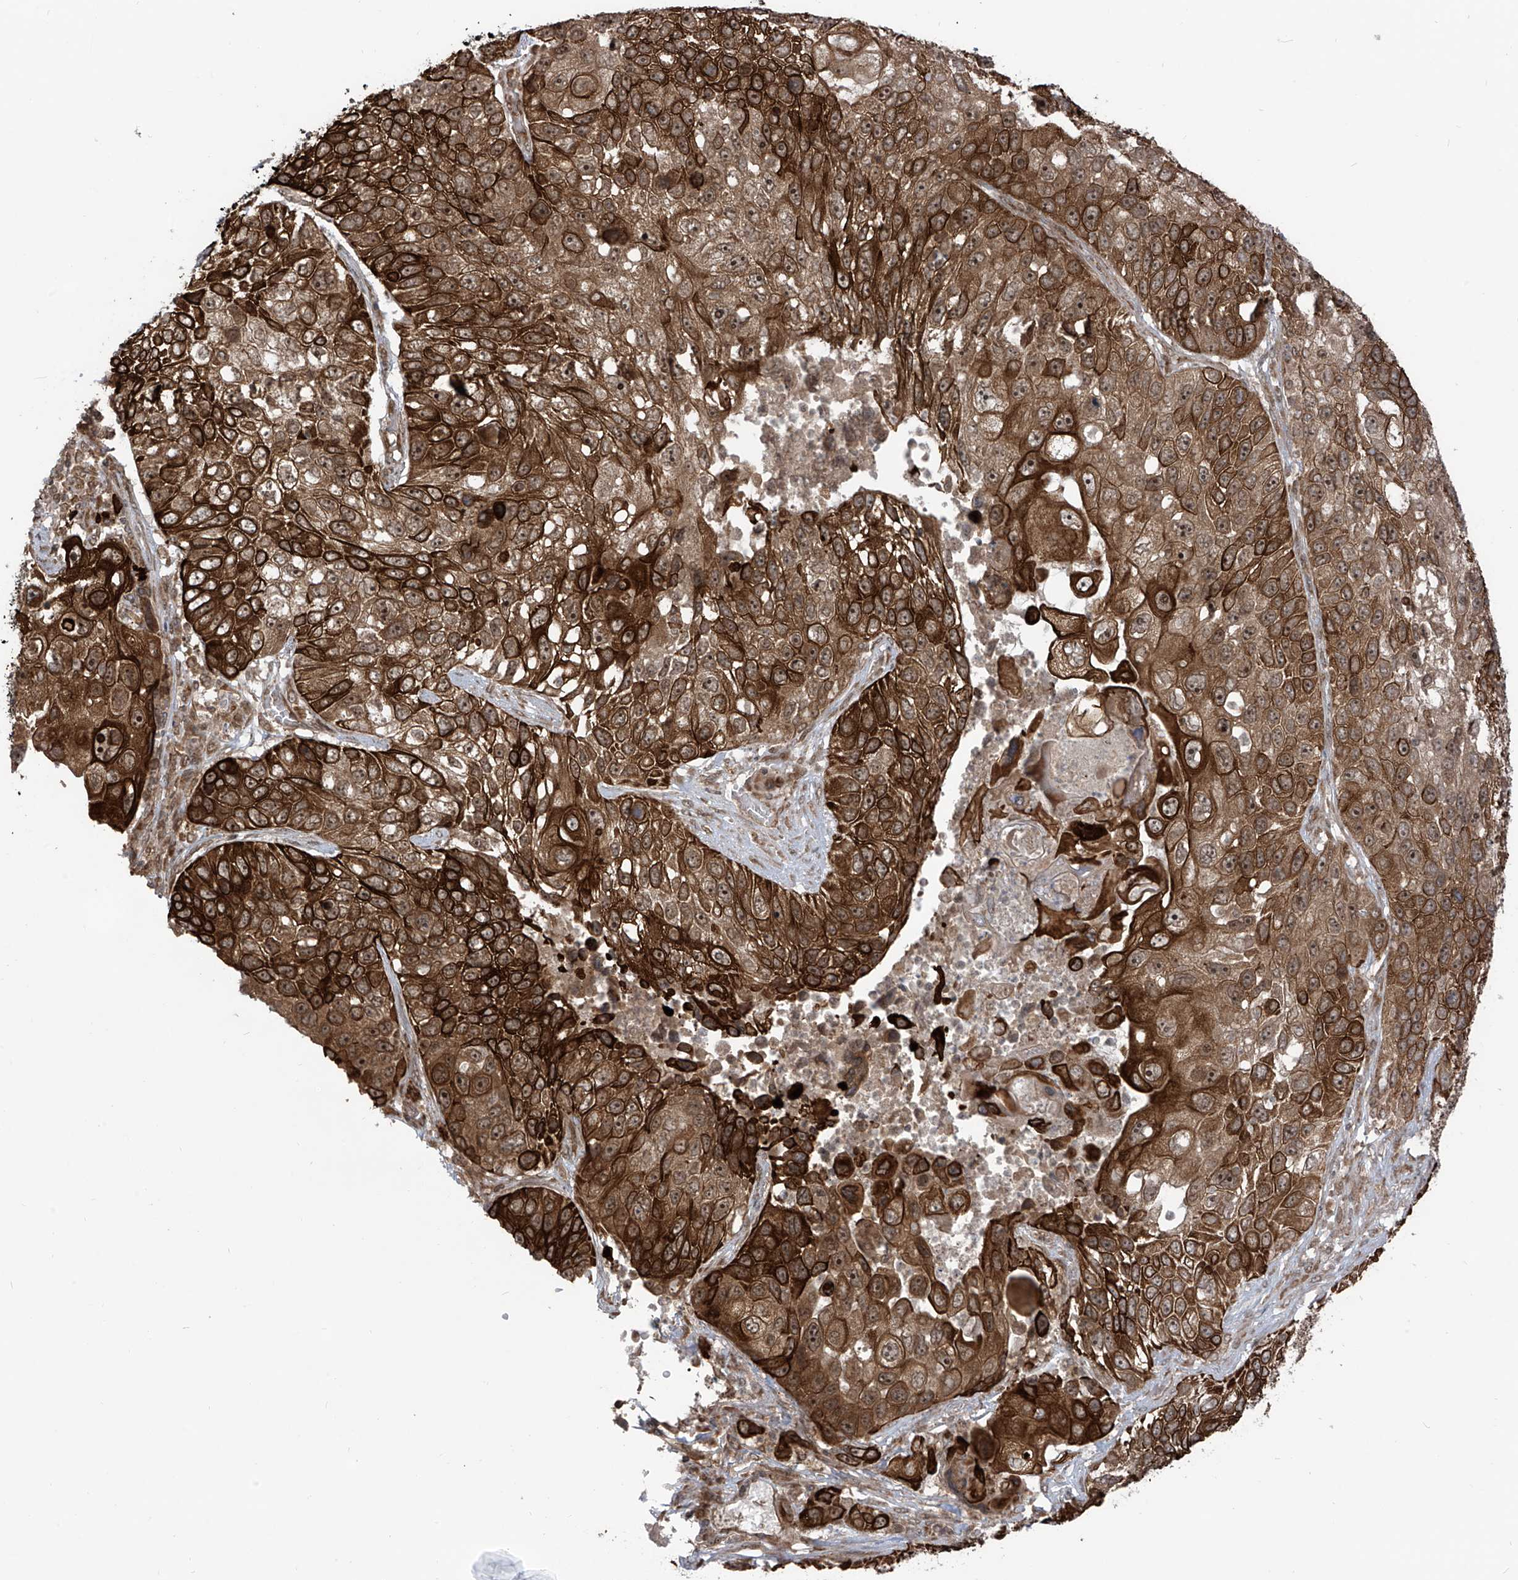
{"staining": {"intensity": "strong", "quantity": ">75%", "location": "cytoplasmic/membranous,nuclear"}, "tissue": "lung cancer", "cell_type": "Tumor cells", "image_type": "cancer", "snomed": [{"axis": "morphology", "description": "Squamous cell carcinoma, NOS"}, {"axis": "topography", "description": "Lung"}], "caption": "Lung cancer (squamous cell carcinoma) stained with immunohistochemistry demonstrates strong cytoplasmic/membranous and nuclear staining in approximately >75% of tumor cells.", "gene": "TRIM67", "patient": {"sex": "male", "age": 61}}